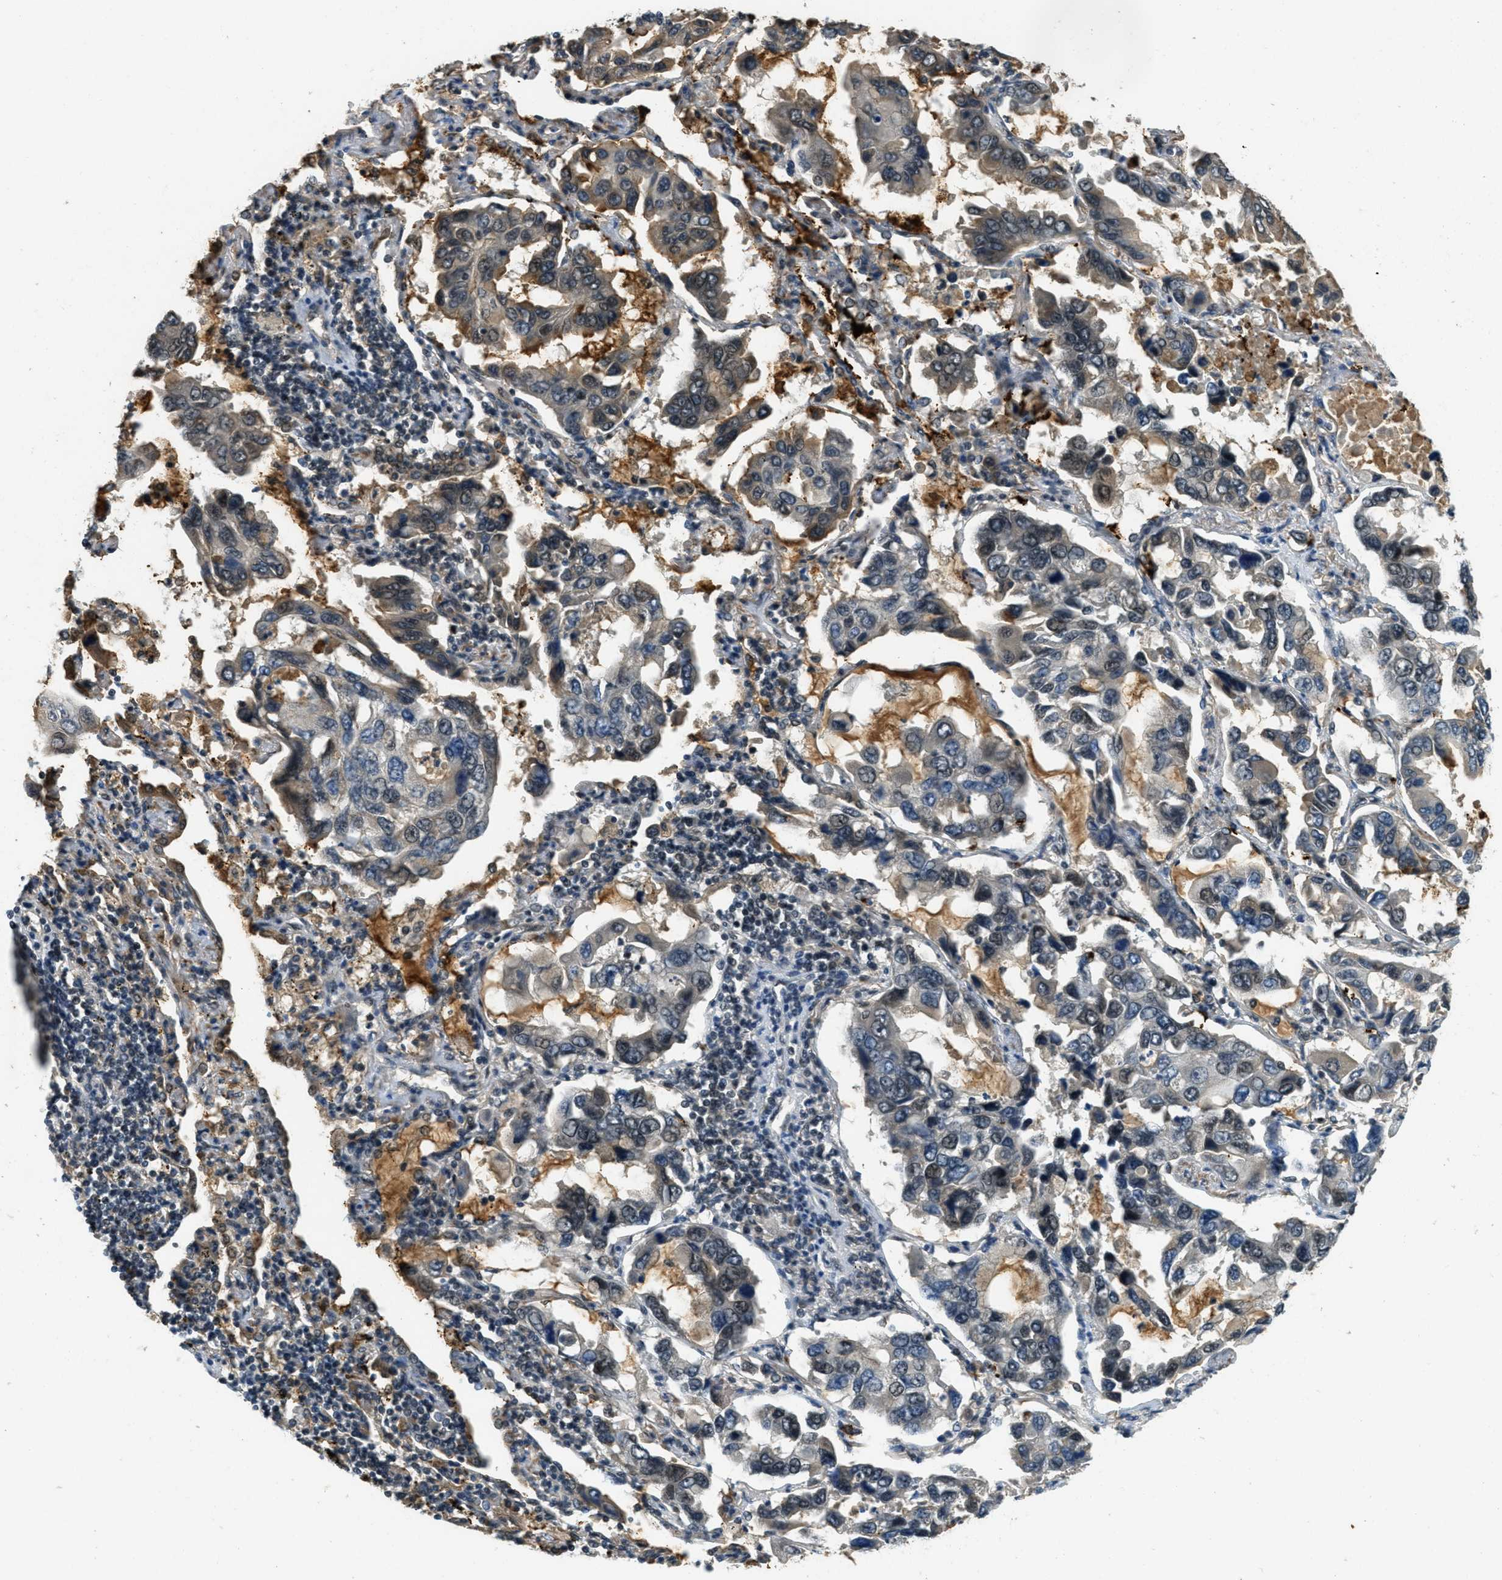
{"staining": {"intensity": "weak", "quantity": "<25%", "location": "cytoplasmic/membranous"}, "tissue": "lung cancer", "cell_type": "Tumor cells", "image_type": "cancer", "snomed": [{"axis": "morphology", "description": "Adenocarcinoma, NOS"}, {"axis": "topography", "description": "Lung"}], "caption": "An immunohistochemistry image of lung cancer is shown. There is no staining in tumor cells of lung cancer.", "gene": "ZNF148", "patient": {"sex": "male", "age": 64}}